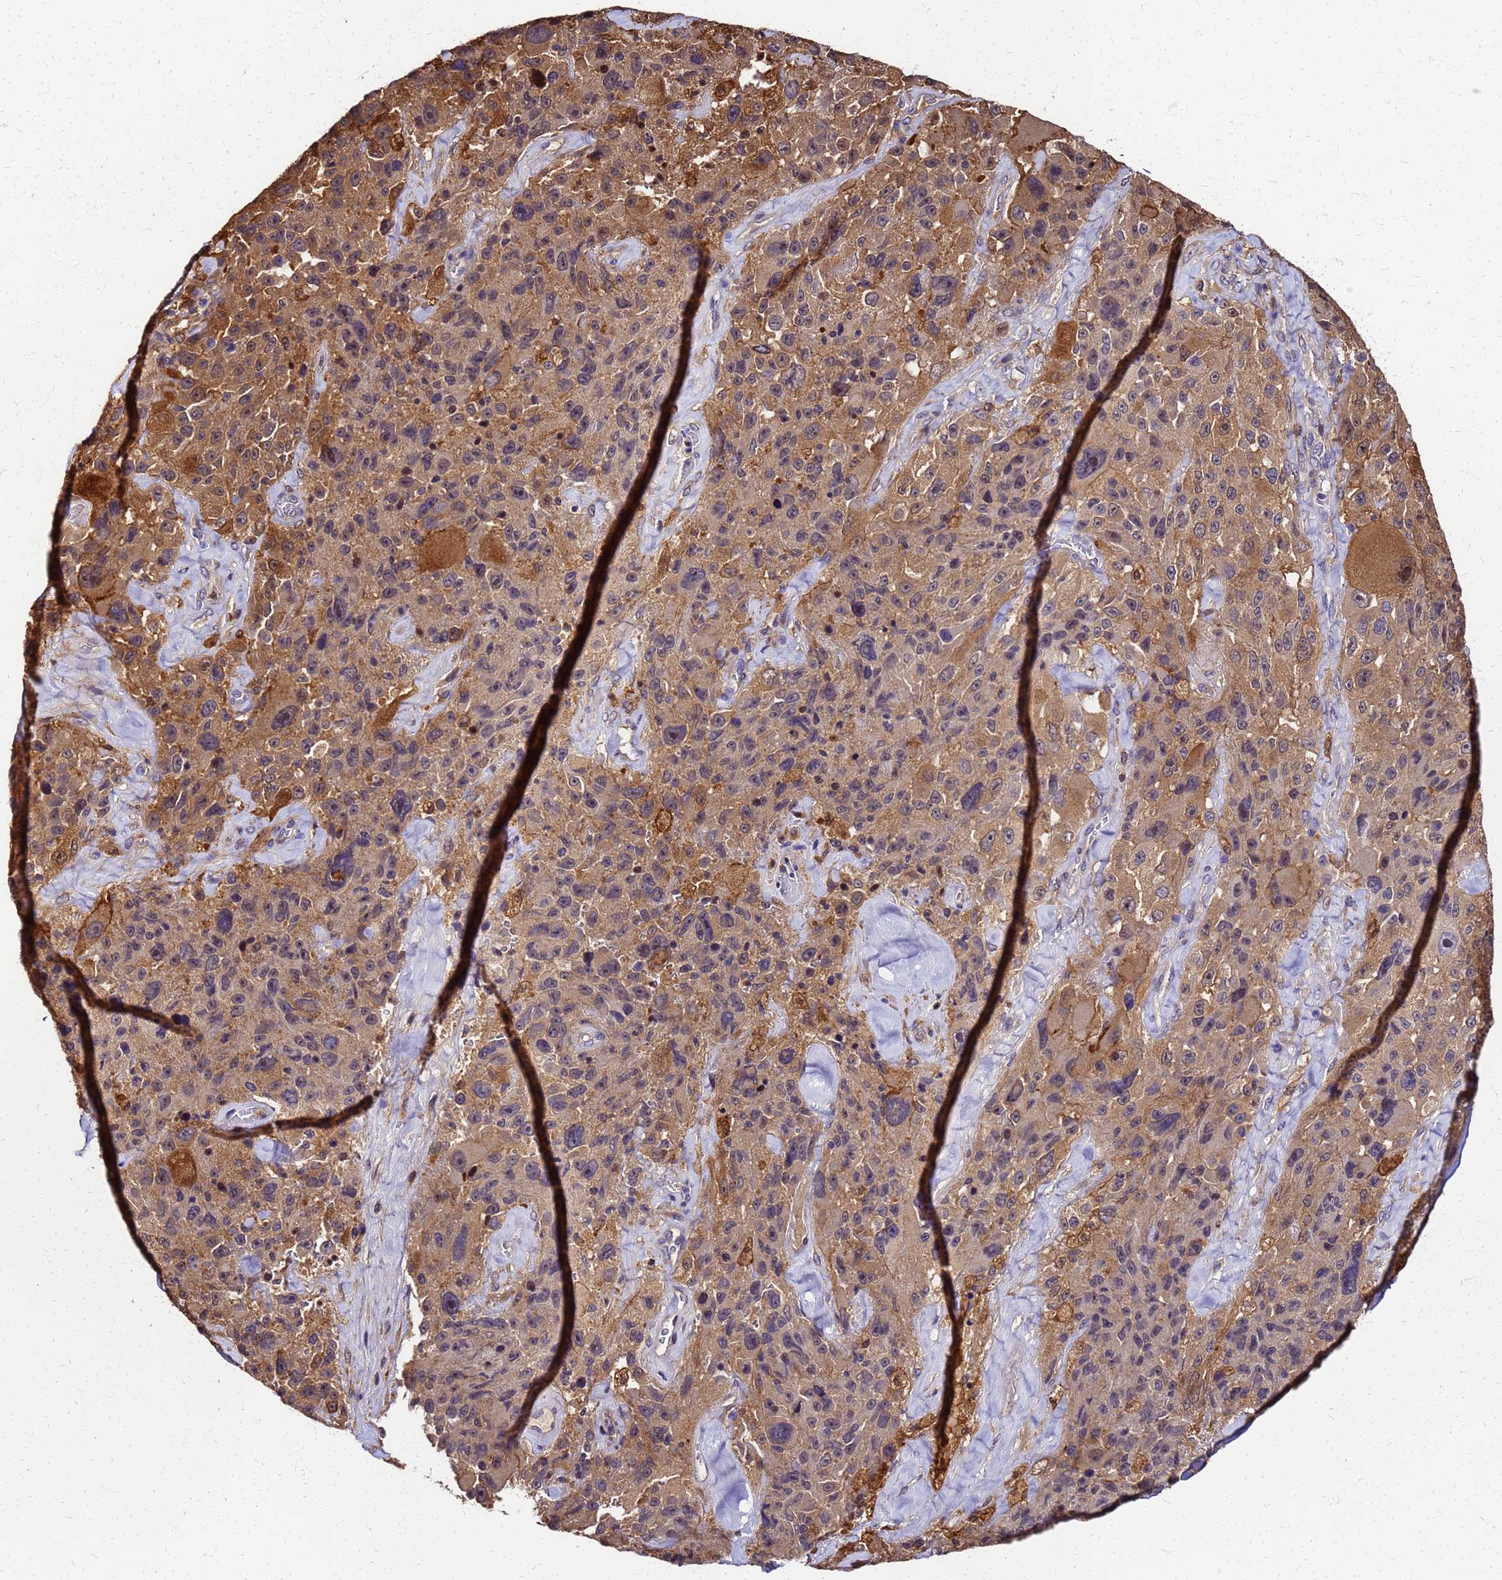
{"staining": {"intensity": "moderate", "quantity": ">75%", "location": "cytoplasmic/membranous"}, "tissue": "melanoma", "cell_type": "Tumor cells", "image_type": "cancer", "snomed": [{"axis": "morphology", "description": "Malignant melanoma, Metastatic site"}, {"axis": "topography", "description": "Lymph node"}], "caption": "Immunohistochemistry photomicrograph of malignant melanoma (metastatic site) stained for a protein (brown), which exhibits medium levels of moderate cytoplasmic/membranous positivity in about >75% of tumor cells.", "gene": "S100A11", "patient": {"sex": "male", "age": 62}}